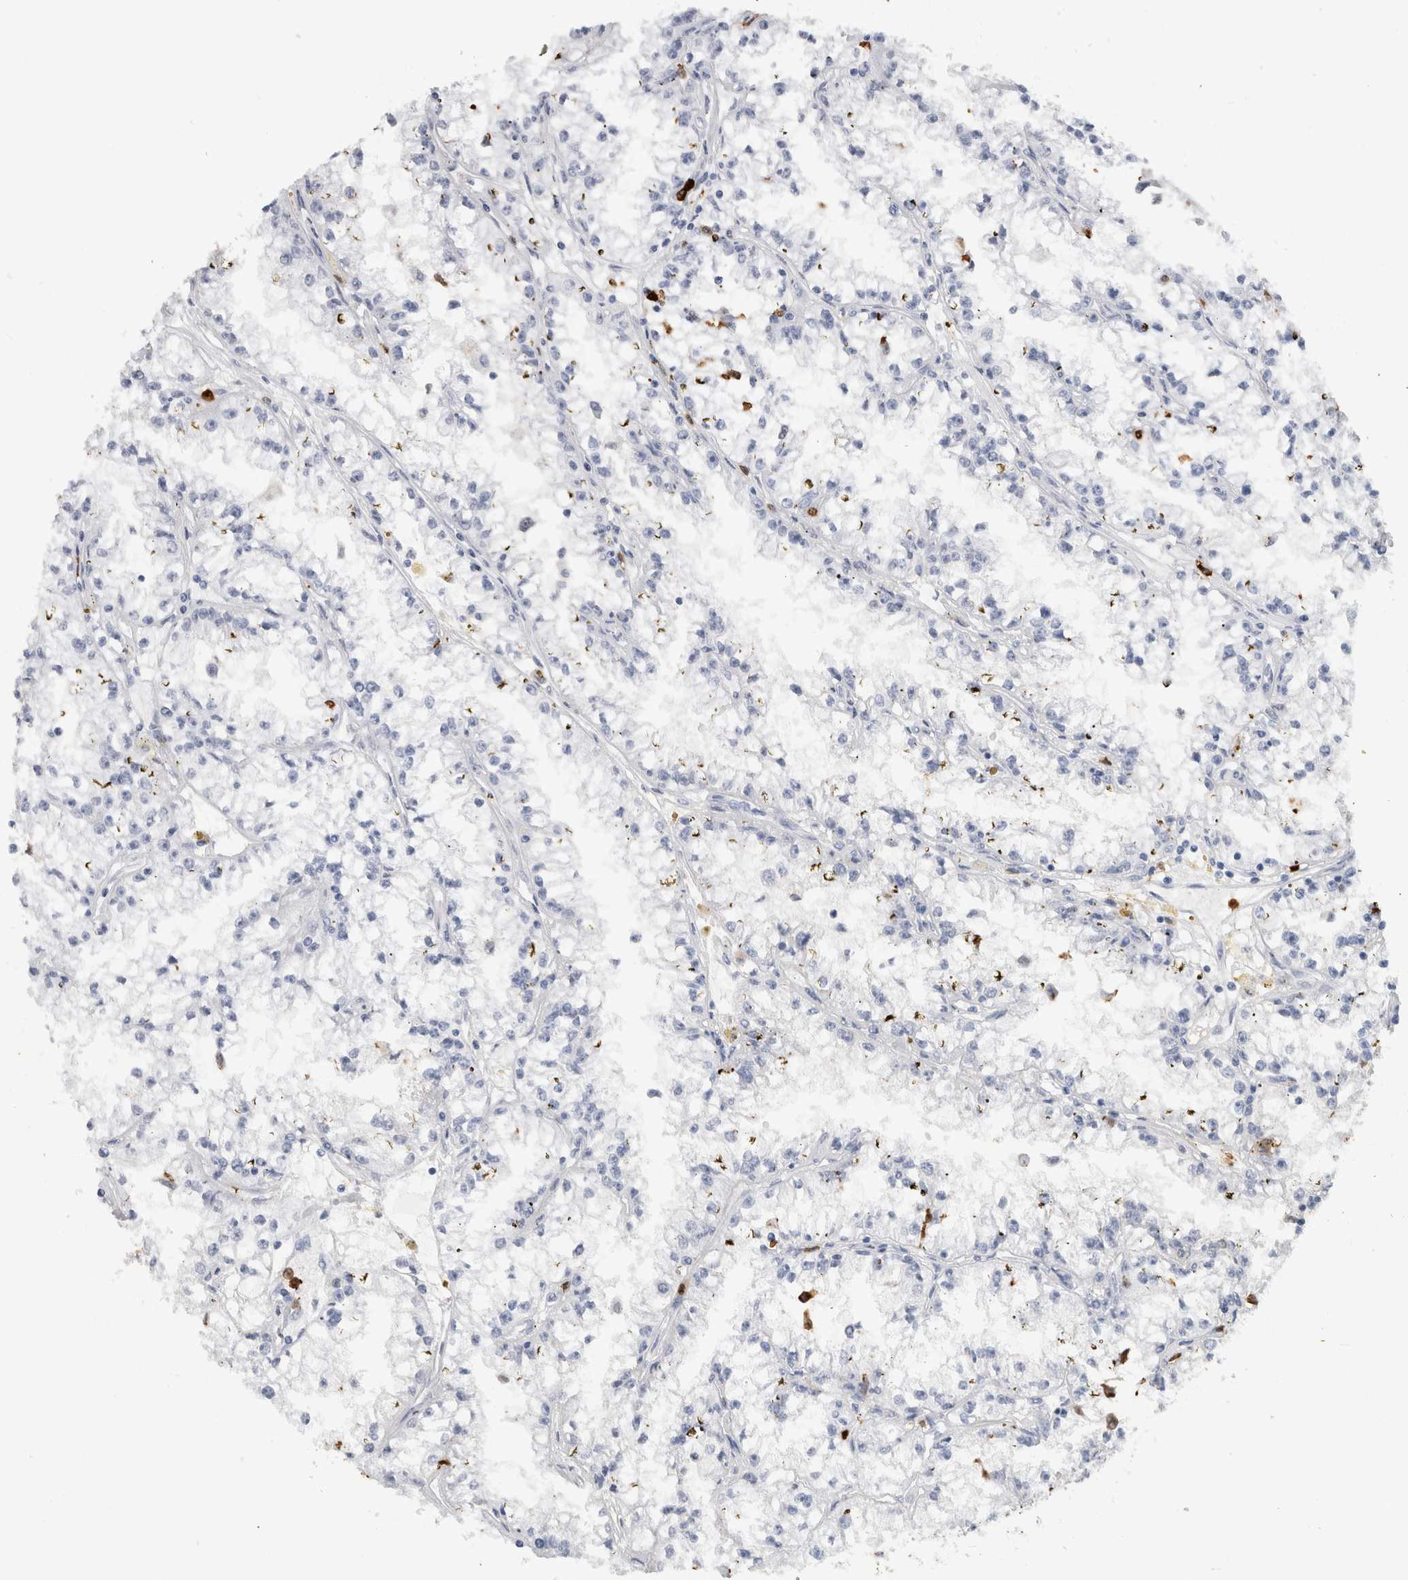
{"staining": {"intensity": "negative", "quantity": "none", "location": "none"}, "tissue": "renal cancer", "cell_type": "Tumor cells", "image_type": "cancer", "snomed": [{"axis": "morphology", "description": "Adenocarcinoma, NOS"}, {"axis": "topography", "description": "Kidney"}], "caption": "This is an immunohistochemistry (IHC) image of human renal cancer (adenocarcinoma). There is no expression in tumor cells.", "gene": "S100A8", "patient": {"sex": "male", "age": 56}}